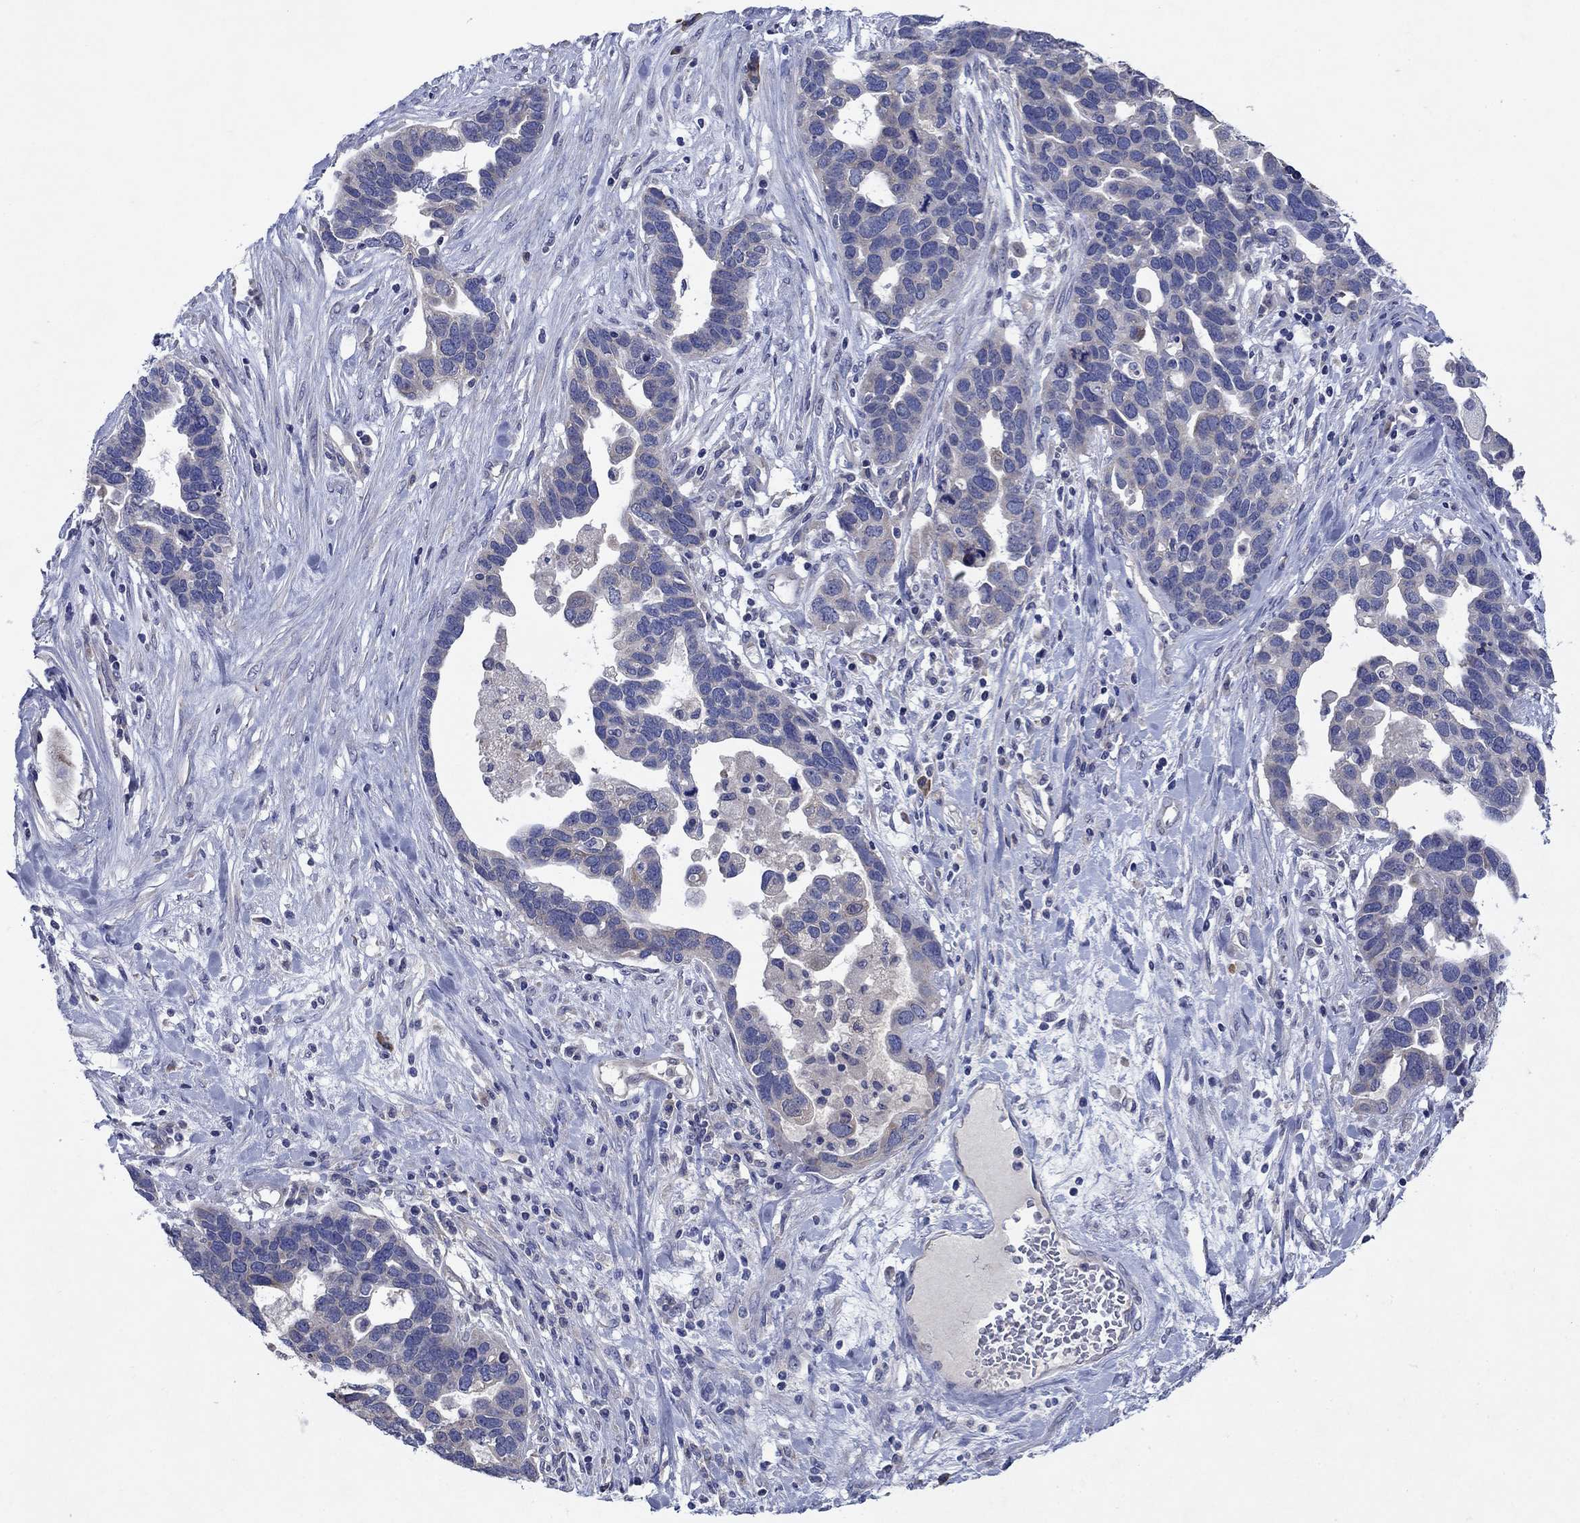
{"staining": {"intensity": "negative", "quantity": "none", "location": "none"}, "tissue": "ovarian cancer", "cell_type": "Tumor cells", "image_type": "cancer", "snomed": [{"axis": "morphology", "description": "Cystadenocarcinoma, serous, NOS"}, {"axis": "topography", "description": "Ovary"}], "caption": "Micrograph shows no protein staining in tumor cells of ovarian cancer (serous cystadenocarcinoma) tissue.", "gene": "SULT2B1", "patient": {"sex": "female", "age": 54}}